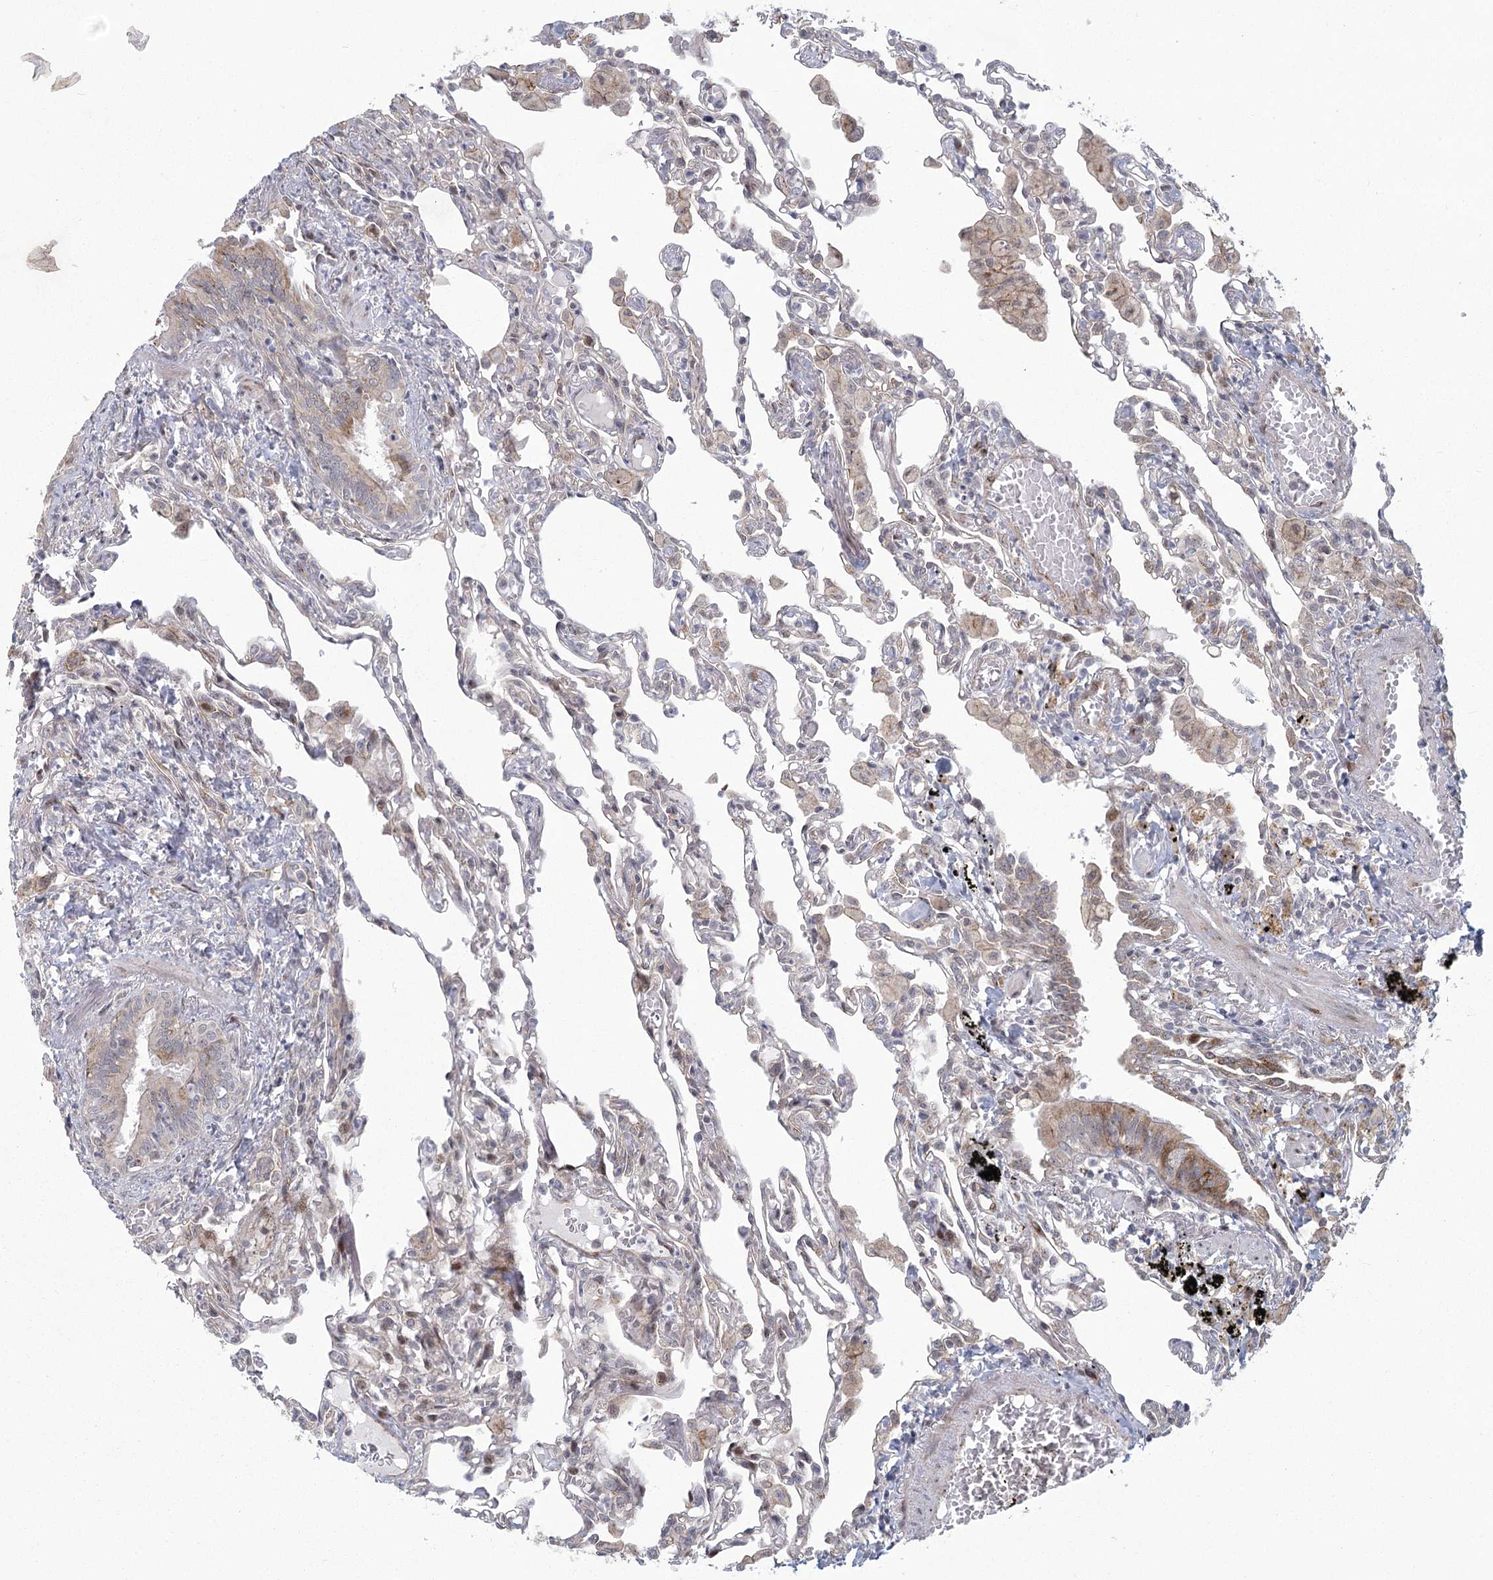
{"staining": {"intensity": "weak", "quantity": "<25%", "location": "cytoplasmic/membranous"}, "tissue": "lung", "cell_type": "Alveolar cells", "image_type": "normal", "snomed": [{"axis": "morphology", "description": "Normal tissue, NOS"}, {"axis": "topography", "description": "Bronchus"}, {"axis": "topography", "description": "Lung"}], "caption": "DAB (3,3'-diaminobenzidine) immunohistochemical staining of normal human lung reveals no significant positivity in alveolar cells. Brightfield microscopy of IHC stained with DAB (3,3'-diaminobenzidine) (brown) and hematoxylin (blue), captured at high magnification.", "gene": "PARM1", "patient": {"sex": "female", "age": 49}}